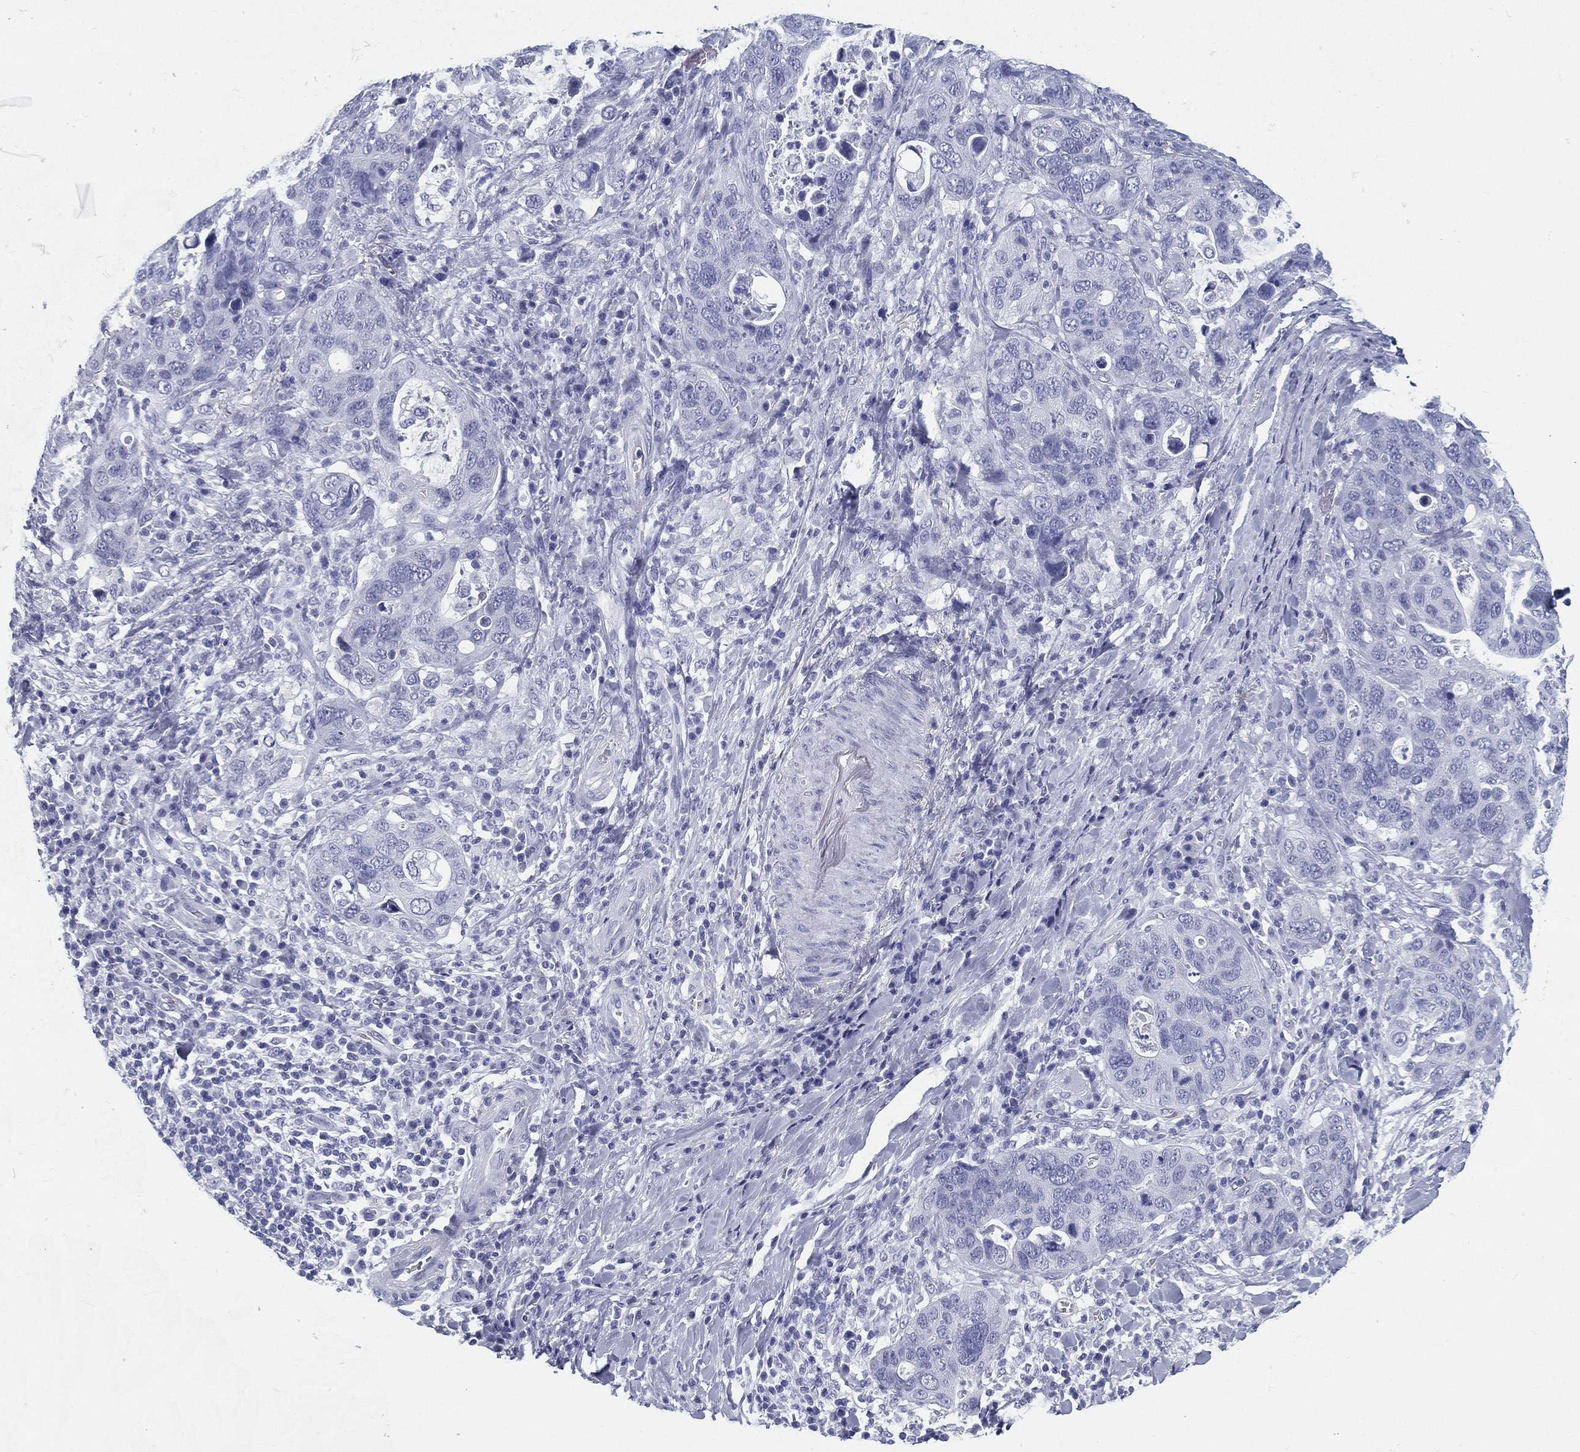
{"staining": {"intensity": "negative", "quantity": "none", "location": "none"}, "tissue": "stomach cancer", "cell_type": "Tumor cells", "image_type": "cancer", "snomed": [{"axis": "morphology", "description": "Adenocarcinoma, NOS"}, {"axis": "topography", "description": "Stomach"}], "caption": "Adenocarcinoma (stomach) was stained to show a protein in brown. There is no significant positivity in tumor cells. The staining was performed using DAB to visualize the protein expression in brown, while the nuclei were stained in blue with hematoxylin (Magnification: 20x).", "gene": "ATP1B2", "patient": {"sex": "male", "age": 54}}